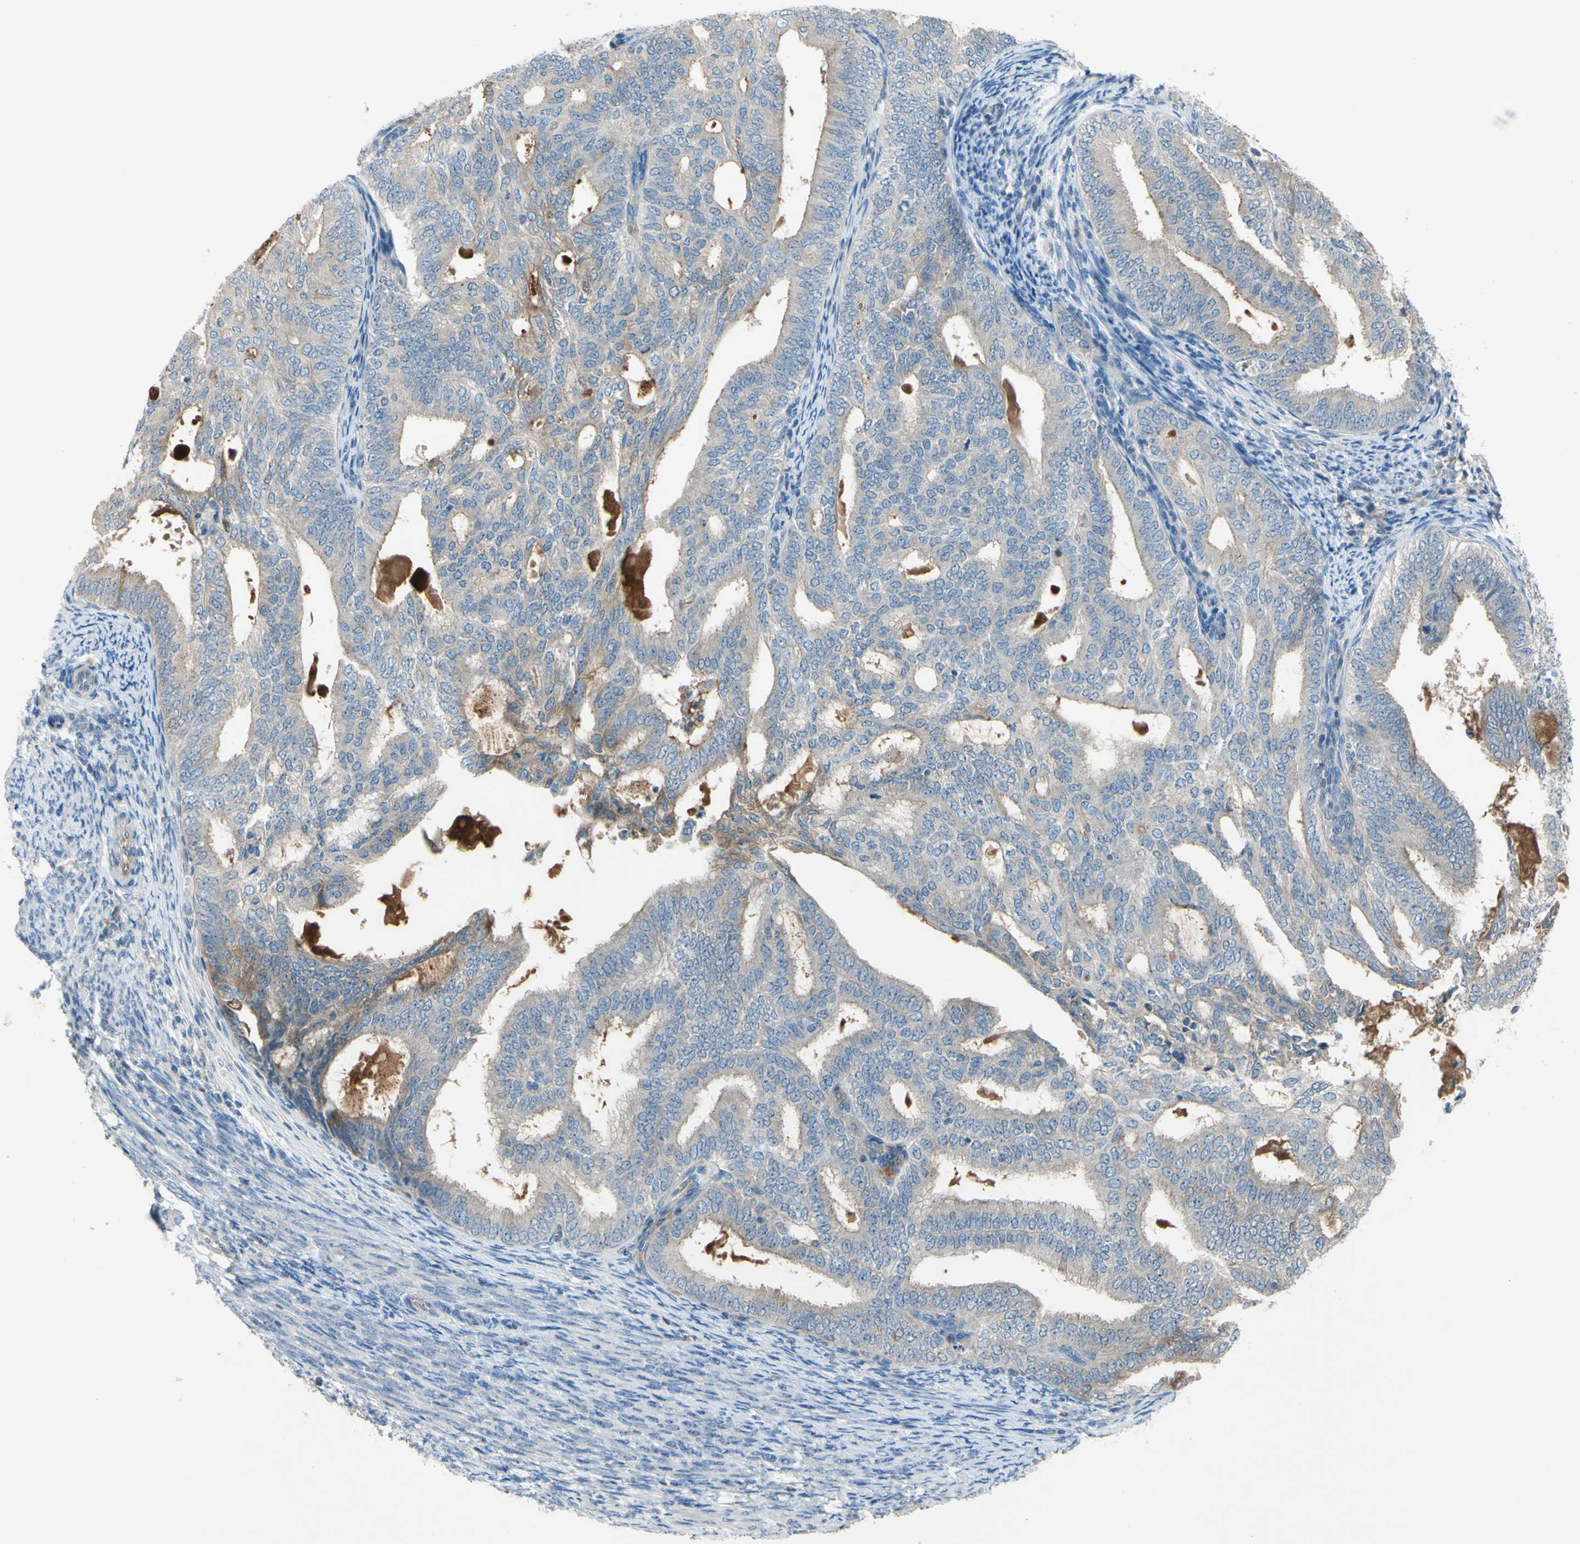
{"staining": {"intensity": "moderate", "quantity": "<25%", "location": "cytoplasmic/membranous"}, "tissue": "endometrial cancer", "cell_type": "Tumor cells", "image_type": "cancer", "snomed": [{"axis": "morphology", "description": "Adenocarcinoma, NOS"}, {"axis": "topography", "description": "Endometrium"}], "caption": "A brown stain highlights moderate cytoplasmic/membranous positivity of a protein in human endometrial cancer (adenocarcinoma) tumor cells.", "gene": "ATRN", "patient": {"sex": "female", "age": 58}}